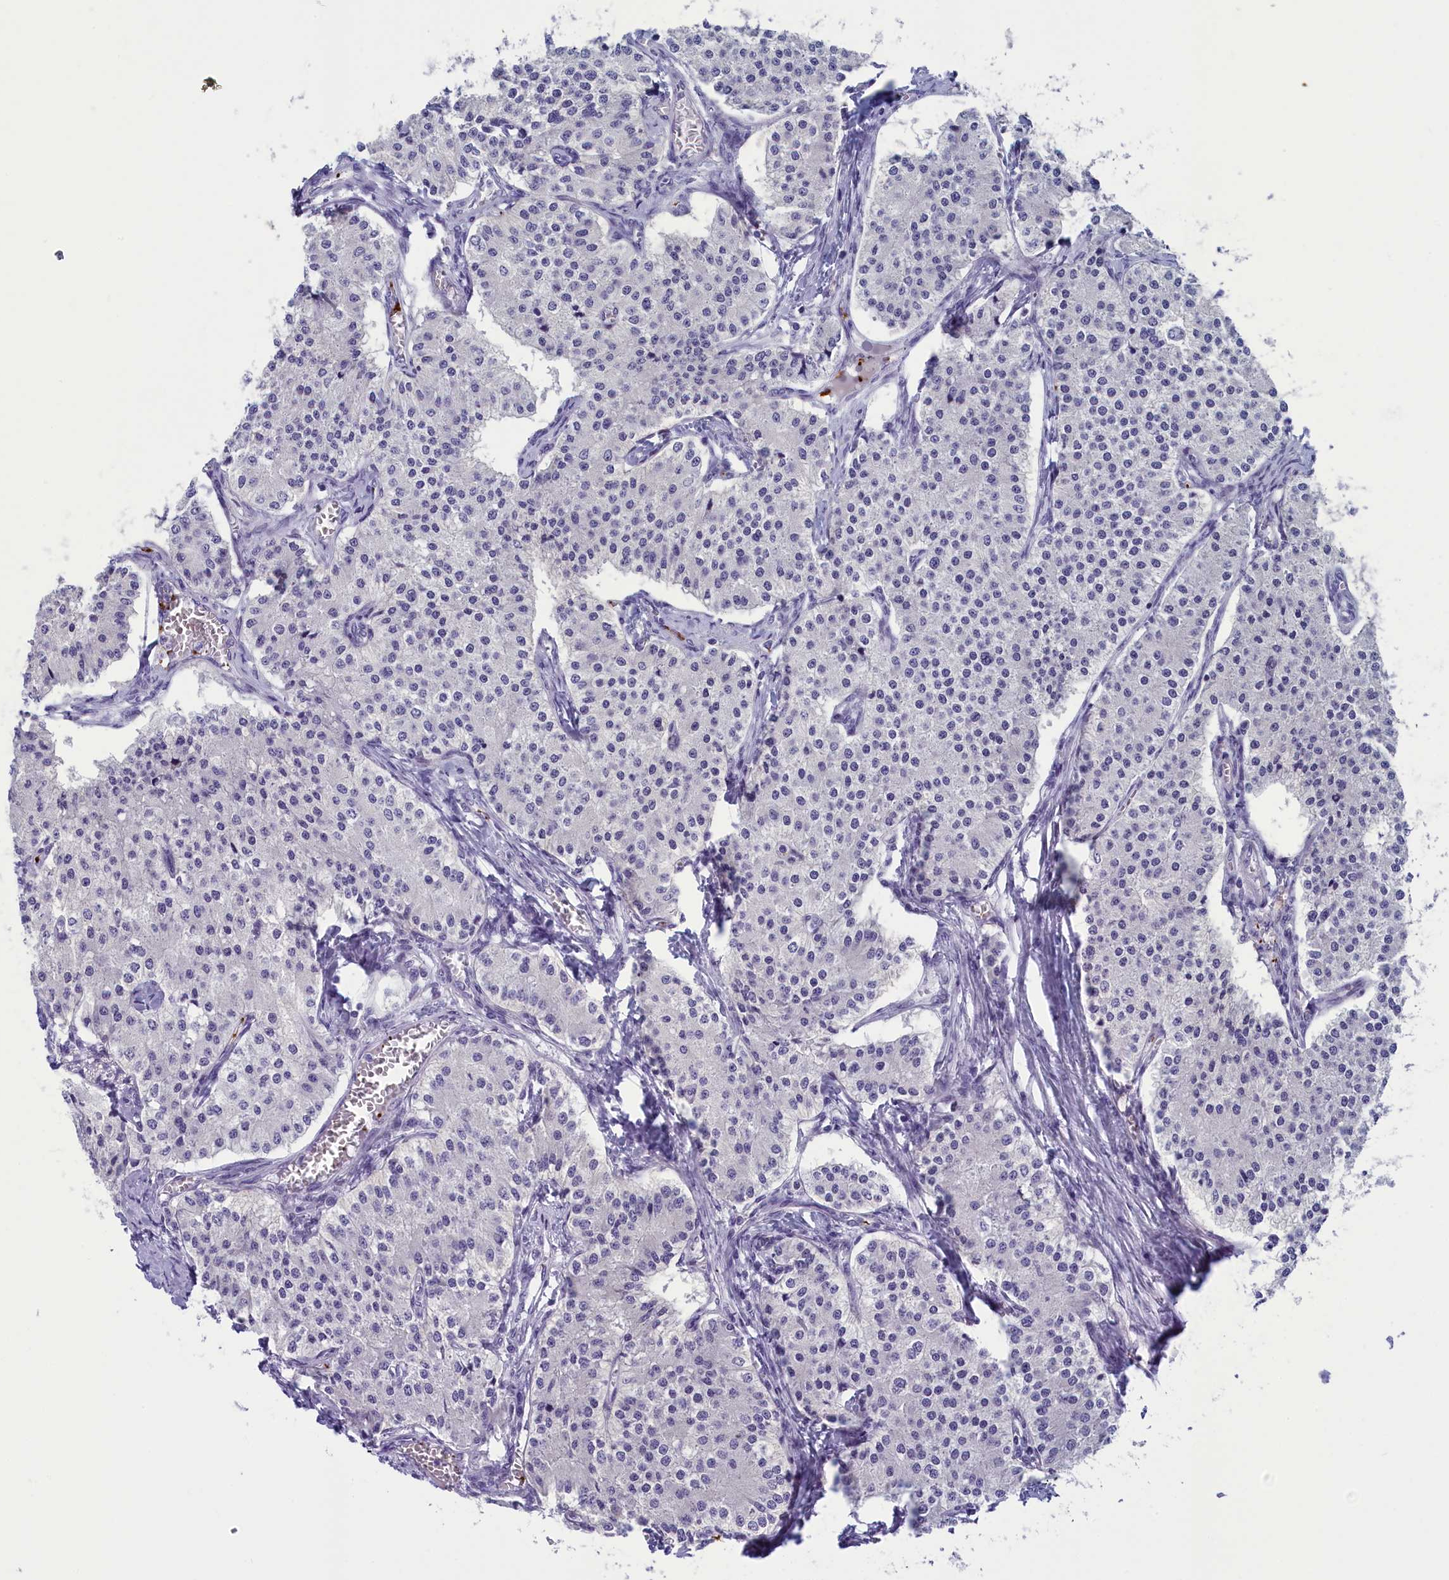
{"staining": {"intensity": "negative", "quantity": "none", "location": "none"}, "tissue": "carcinoid", "cell_type": "Tumor cells", "image_type": "cancer", "snomed": [{"axis": "morphology", "description": "Carcinoid, malignant, NOS"}, {"axis": "topography", "description": "Colon"}], "caption": "An immunohistochemistry micrograph of malignant carcinoid is shown. There is no staining in tumor cells of malignant carcinoid. (DAB (3,3'-diaminobenzidine) immunohistochemistry (IHC) visualized using brightfield microscopy, high magnification).", "gene": "AIFM2", "patient": {"sex": "female", "age": 52}}